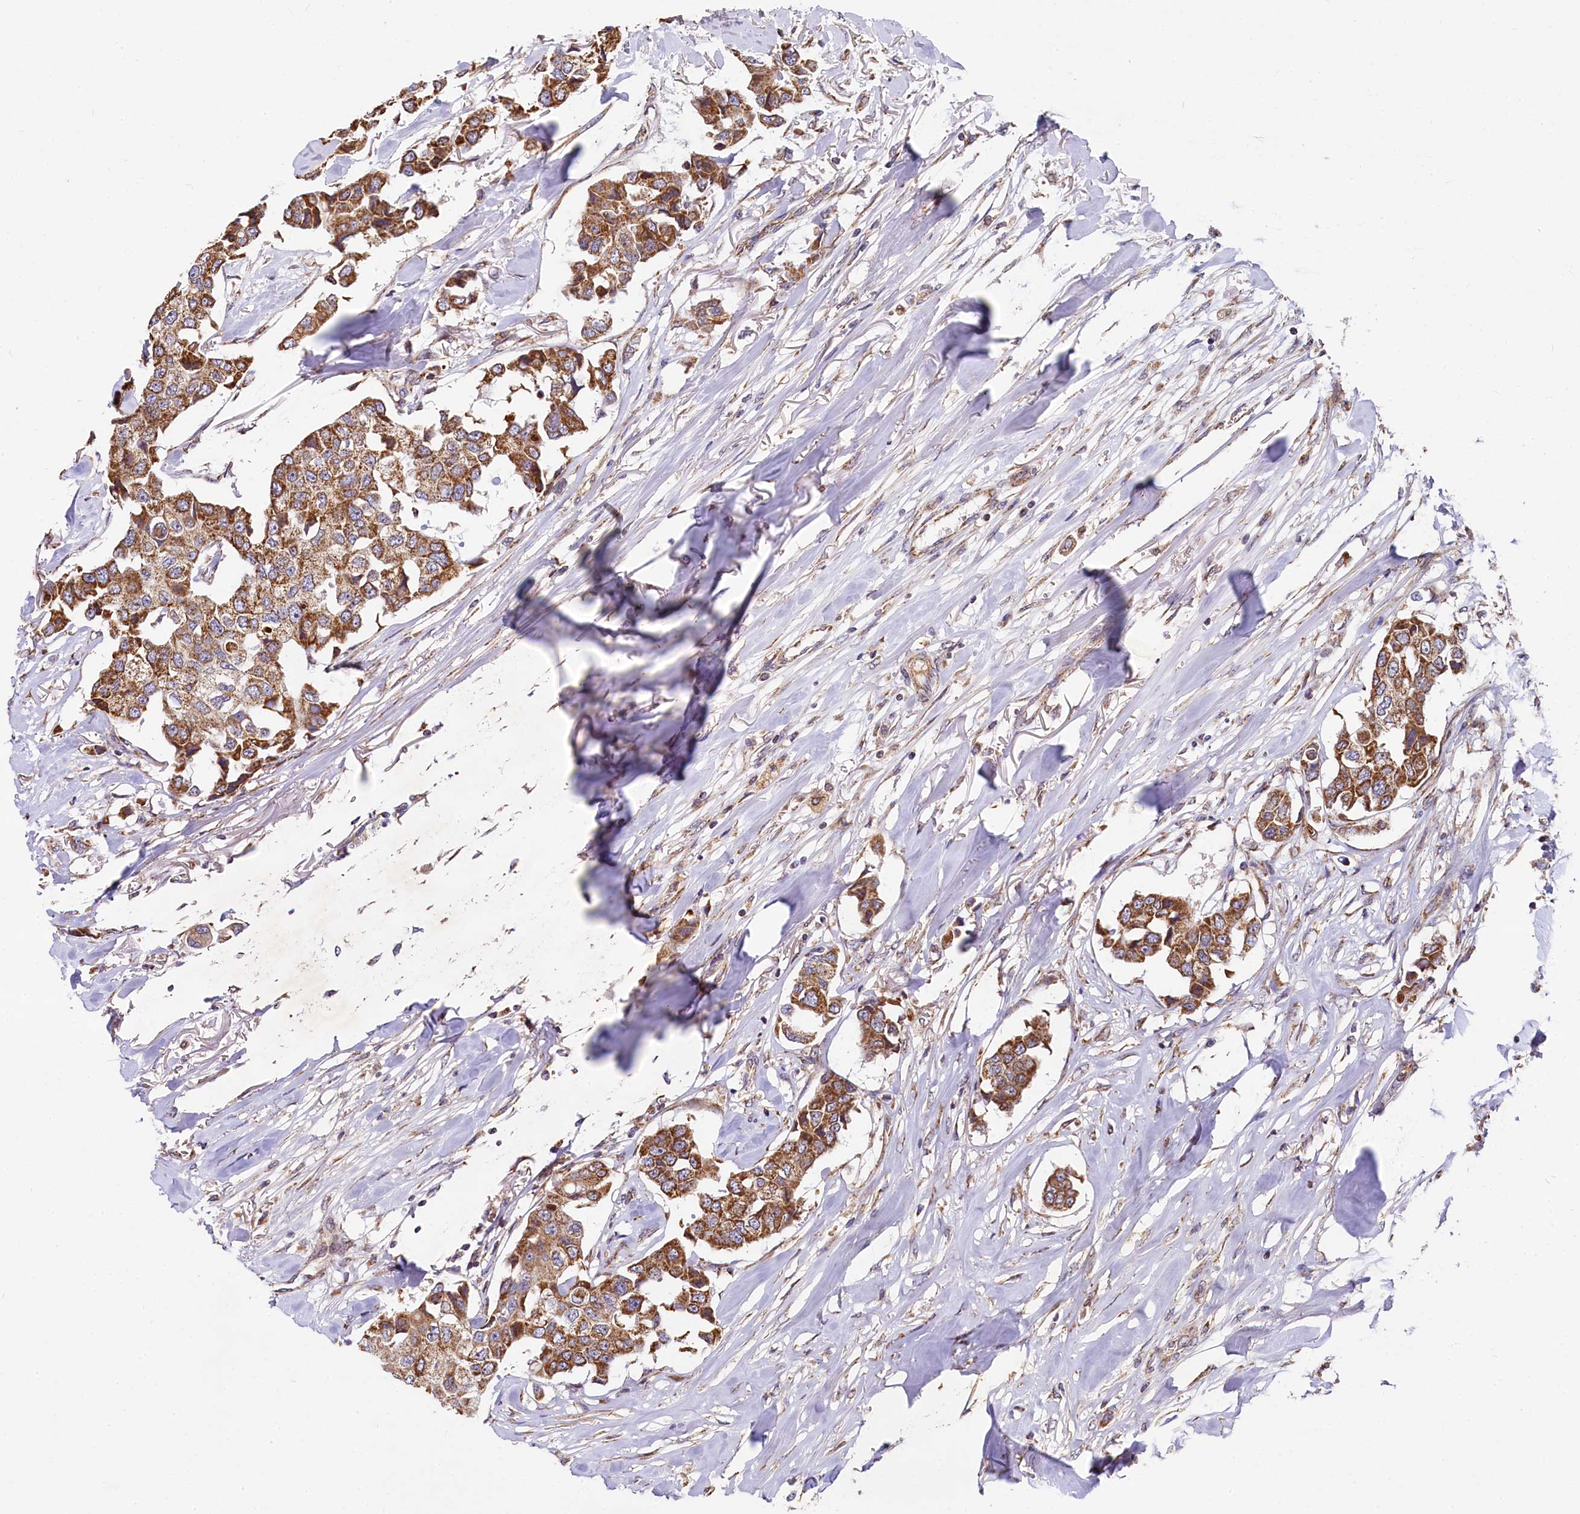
{"staining": {"intensity": "strong", "quantity": ">75%", "location": "cytoplasmic/membranous"}, "tissue": "breast cancer", "cell_type": "Tumor cells", "image_type": "cancer", "snomed": [{"axis": "morphology", "description": "Duct carcinoma"}, {"axis": "topography", "description": "Breast"}], "caption": "The immunohistochemical stain labels strong cytoplasmic/membranous positivity in tumor cells of breast cancer tissue. Nuclei are stained in blue.", "gene": "SPRYD3", "patient": {"sex": "female", "age": 80}}